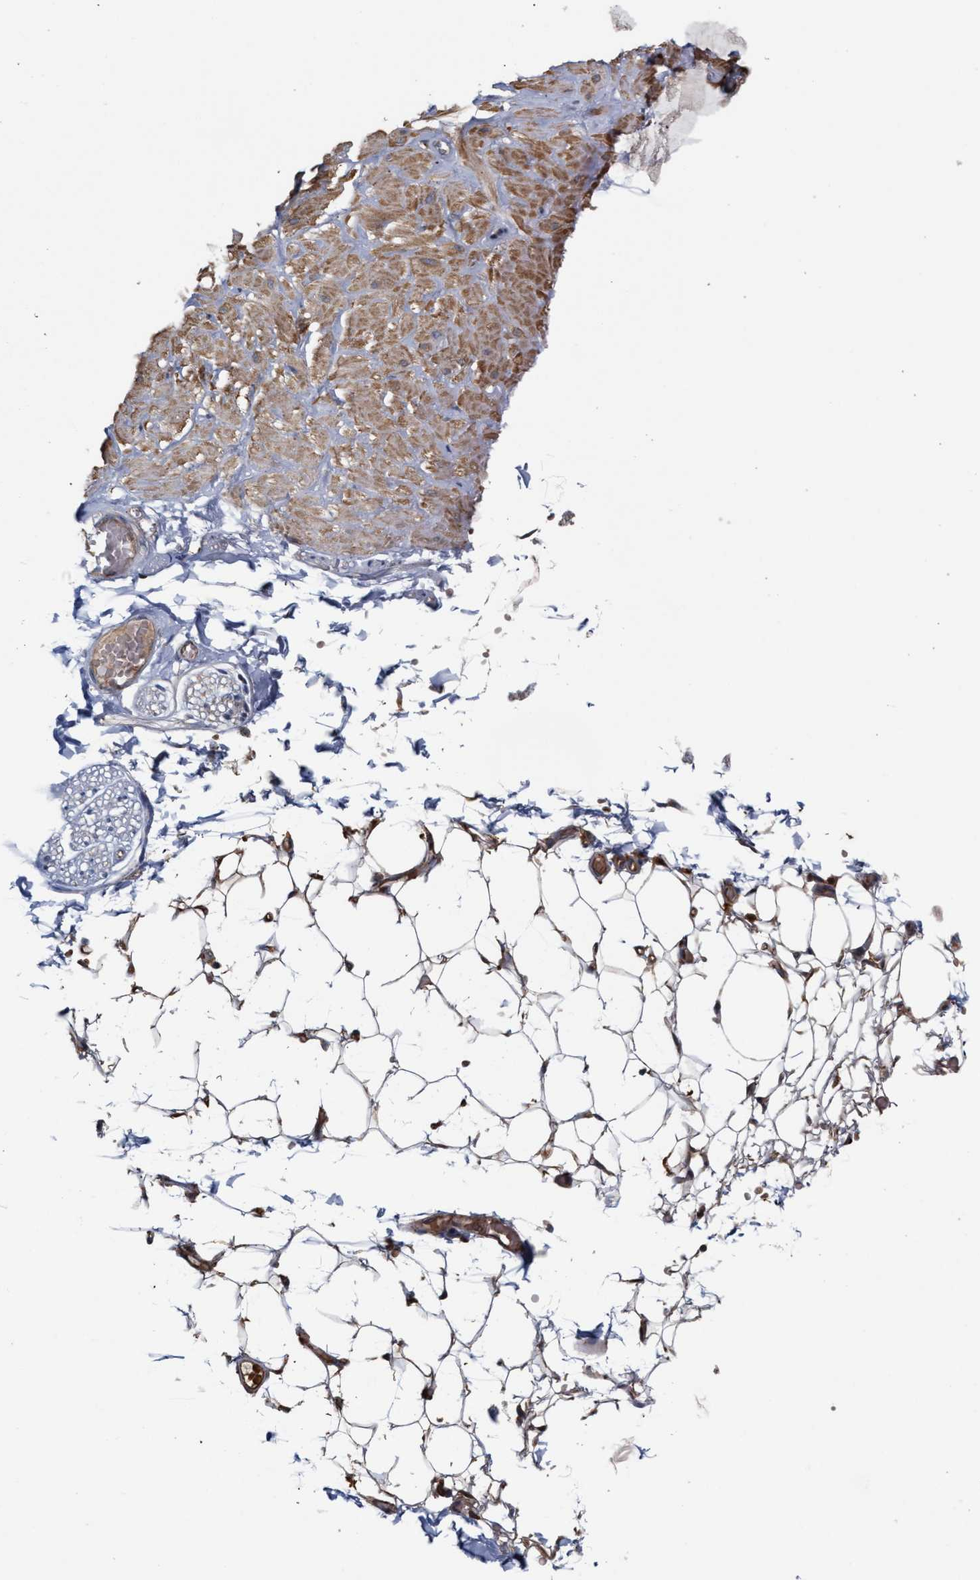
{"staining": {"intensity": "strong", "quantity": ">75%", "location": "cytoplasmic/membranous"}, "tissue": "adipose tissue", "cell_type": "Adipocytes", "image_type": "normal", "snomed": [{"axis": "morphology", "description": "Normal tissue, NOS"}, {"axis": "topography", "description": "Adipose tissue"}, {"axis": "topography", "description": "Vascular tissue"}, {"axis": "topography", "description": "Peripheral nerve tissue"}], "caption": "Immunohistochemistry (IHC) histopathology image of normal human adipose tissue stained for a protein (brown), which shows high levels of strong cytoplasmic/membranous positivity in about >75% of adipocytes.", "gene": "RNF135", "patient": {"sex": "male", "age": 25}}